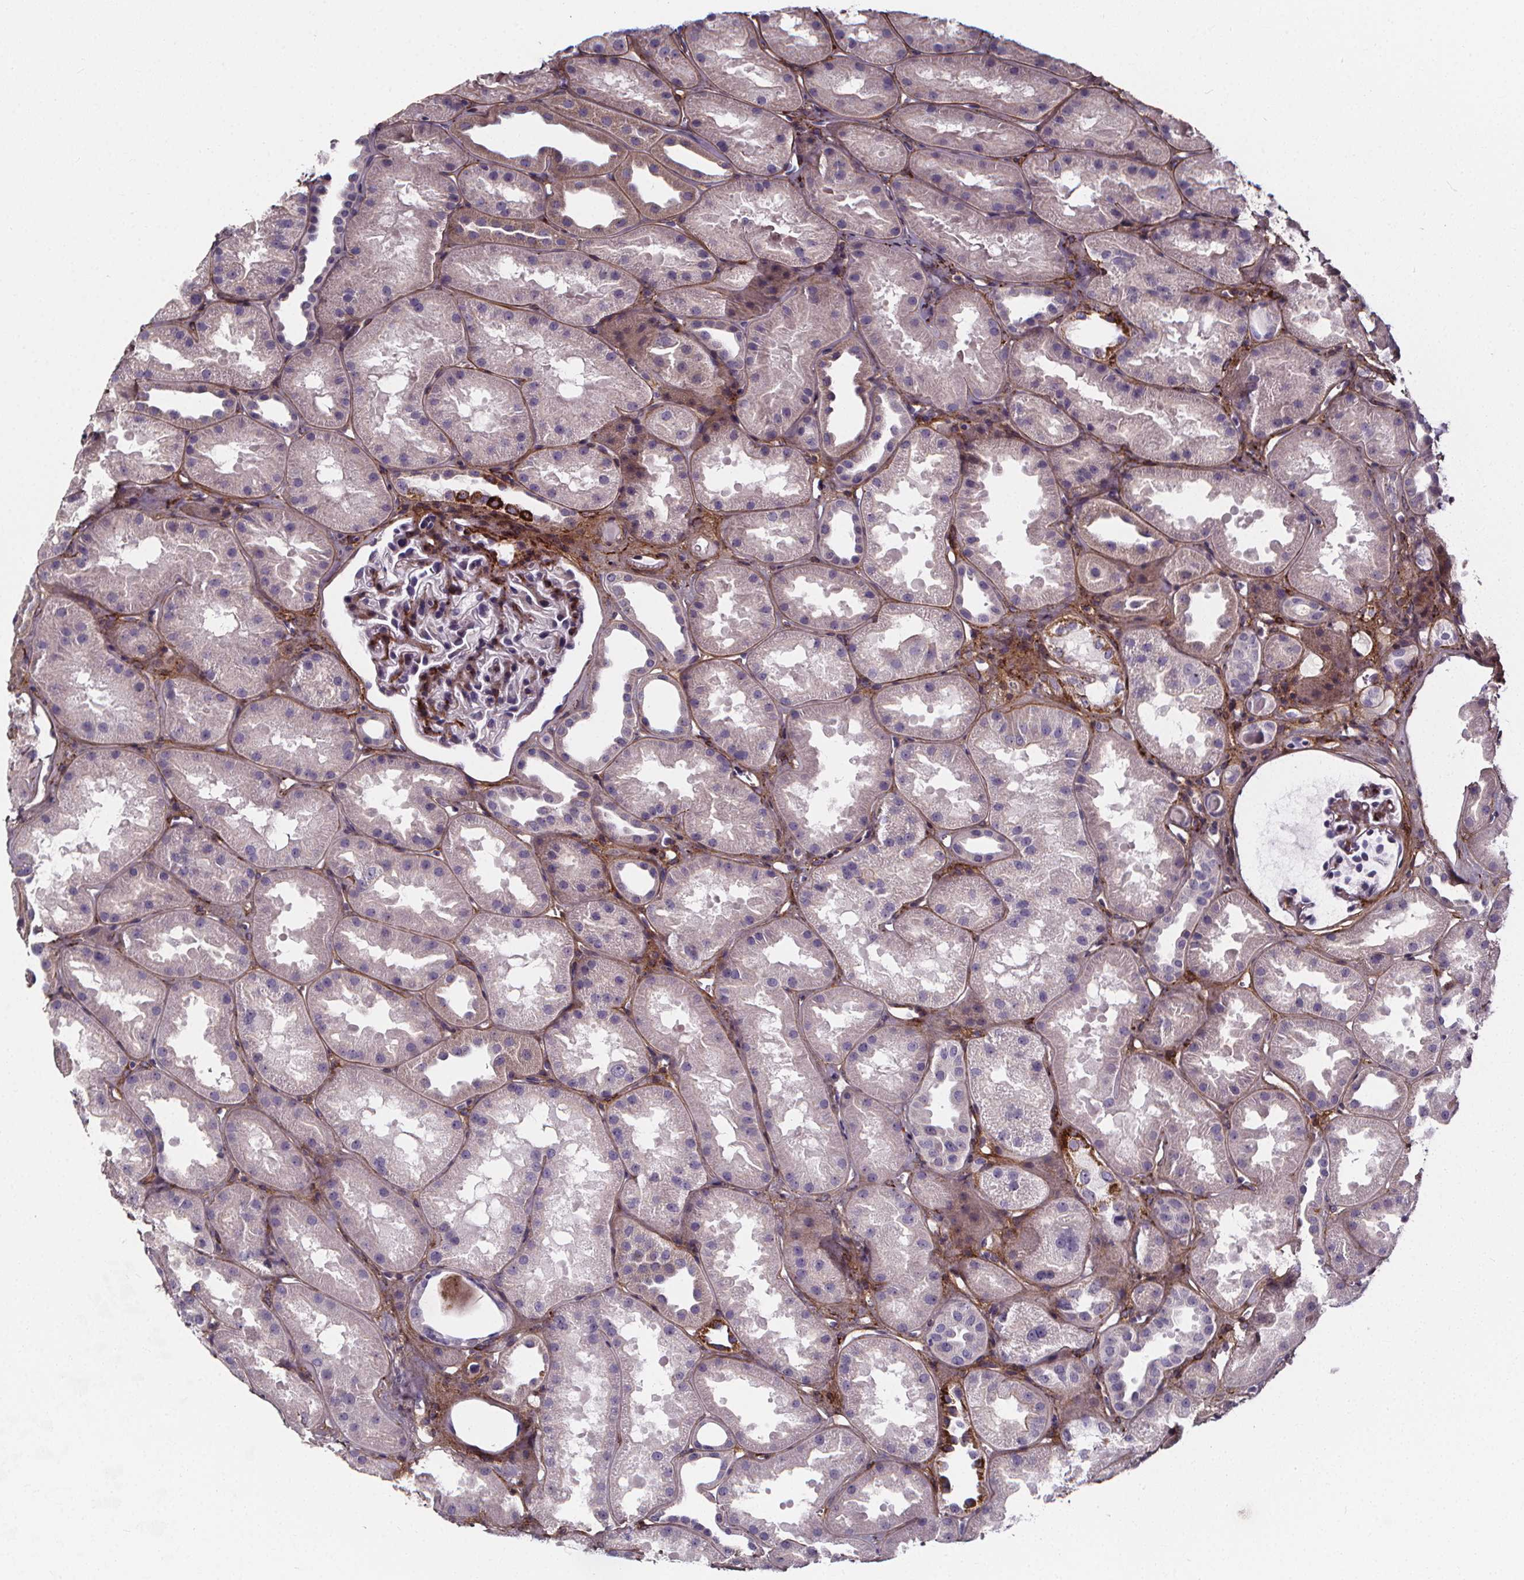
{"staining": {"intensity": "moderate", "quantity": "25%-75%", "location": "cytoplasmic/membranous"}, "tissue": "kidney", "cell_type": "Cells in glomeruli", "image_type": "normal", "snomed": [{"axis": "morphology", "description": "Normal tissue, NOS"}, {"axis": "topography", "description": "Kidney"}], "caption": "Kidney stained with IHC reveals moderate cytoplasmic/membranous staining in approximately 25%-75% of cells in glomeruli.", "gene": "AEBP1", "patient": {"sex": "male", "age": 61}}